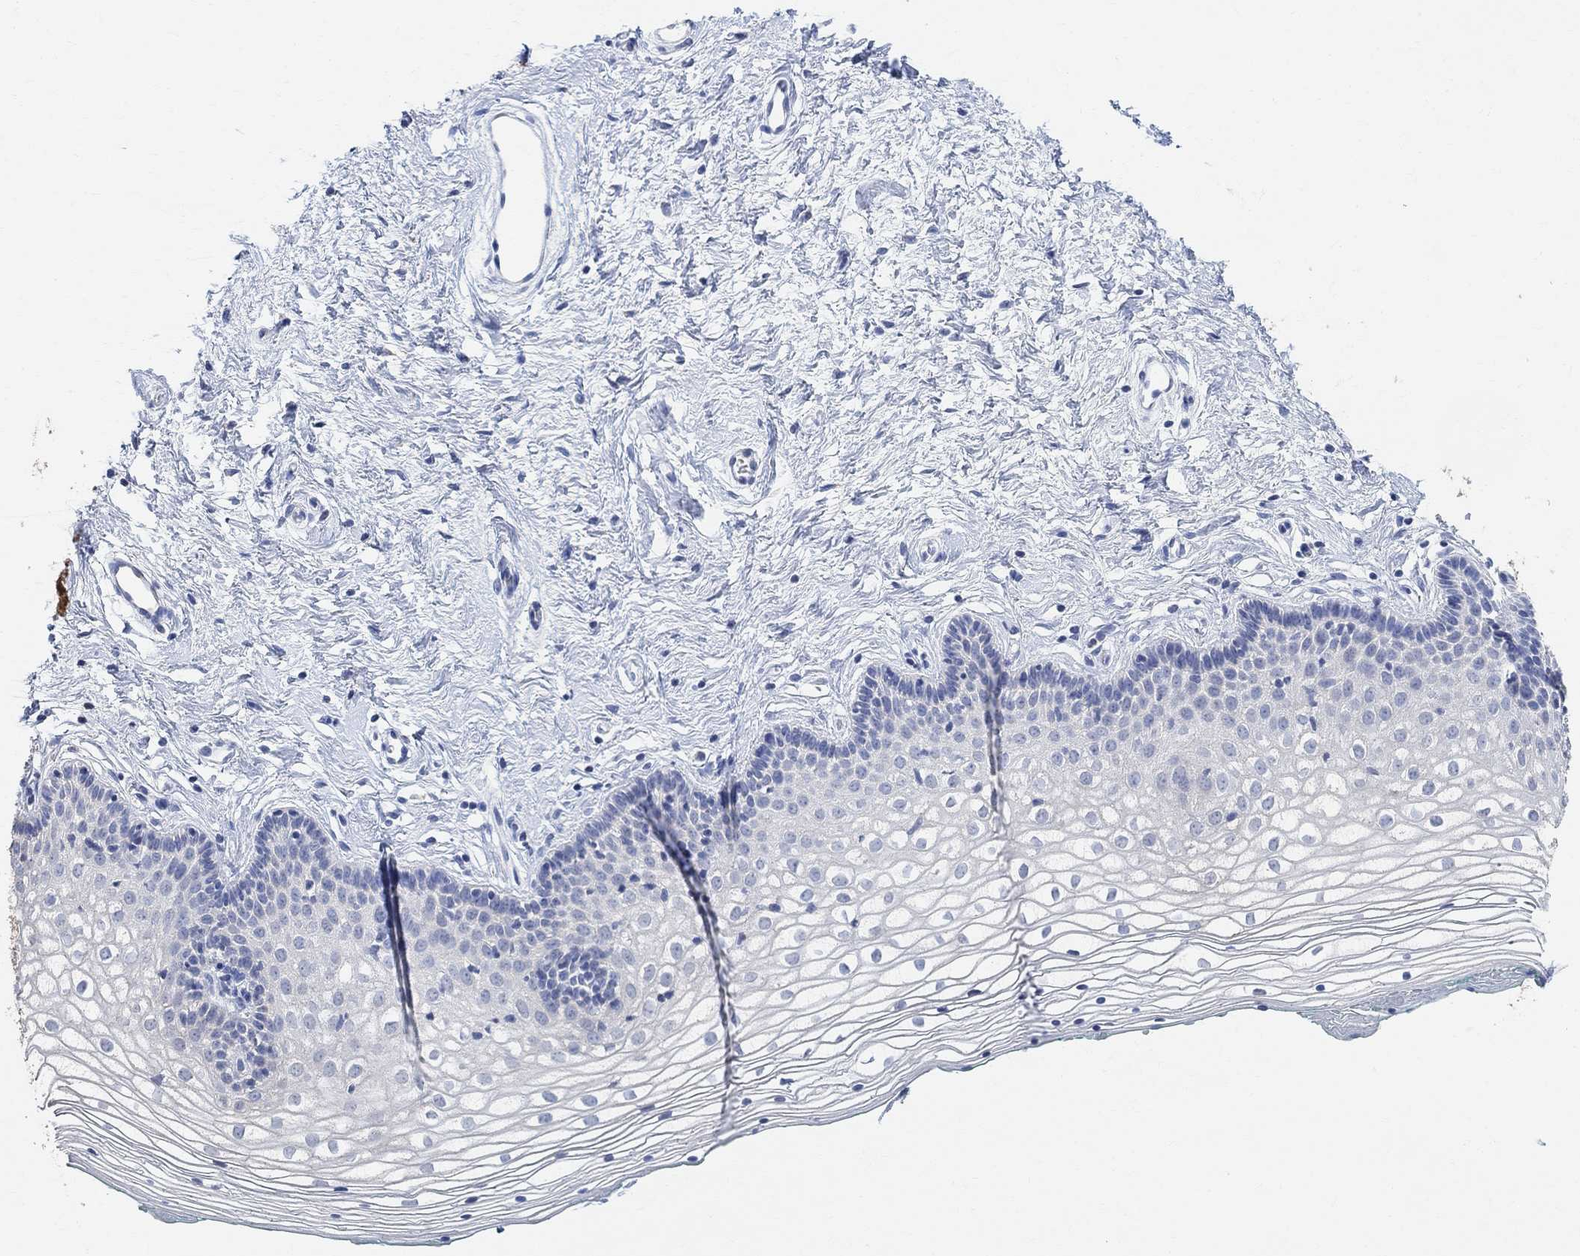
{"staining": {"intensity": "negative", "quantity": "none", "location": "none"}, "tissue": "vagina", "cell_type": "Squamous epithelial cells", "image_type": "normal", "snomed": [{"axis": "morphology", "description": "Normal tissue, NOS"}, {"axis": "topography", "description": "Vagina"}], "caption": "The photomicrograph exhibits no staining of squamous epithelial cells in normal vagina.", "gene": "SYT12", "patient": {"sex": "female", "age": 36}}